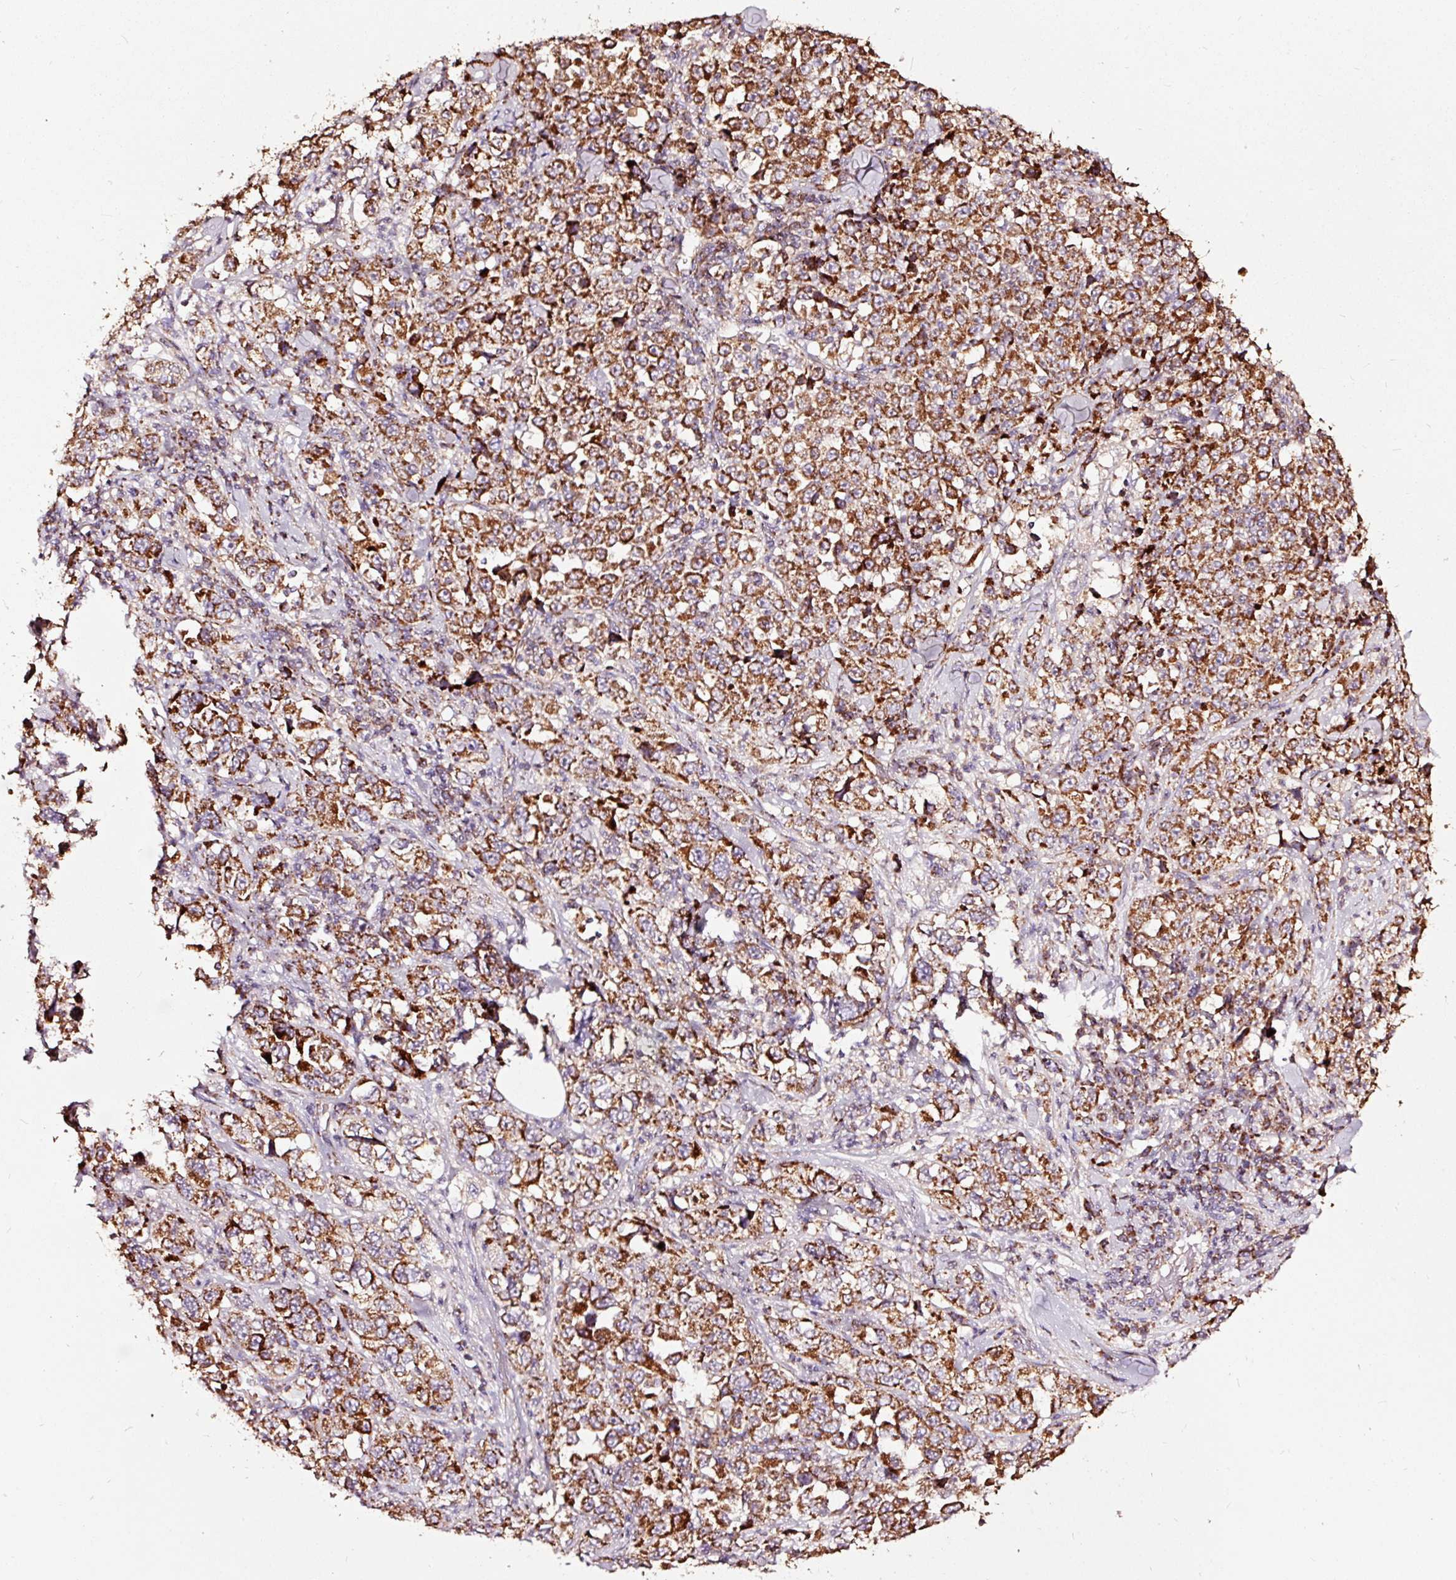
{"staining": {"intensity": "strong", "quantity": ">75%", "location": "cytoplasmic/membranous"}, "tissue": "stomach cancer", "cell_type": "Tumor cells", "image_type": "cancer", "snomed": [{"axis": "morphology", "description": "Normal tissue, NOS"}, {"axis": "morphology", "description": "Adenocarcinoma, NOS"}, {"axis": "topography", "description": "Stomach, upper"}, {"axis": "topography", "description": "Stomach"}], "caption": "A micrograph of stomach adenocarcinoma stained for a protein reveals strong cytoplasmic/membranous brown staining in tumor cells. (IHC, brightfield microscopy, high magnification).", "gene": "TPM1", "patient": {"sex": "male", "age": 59}}